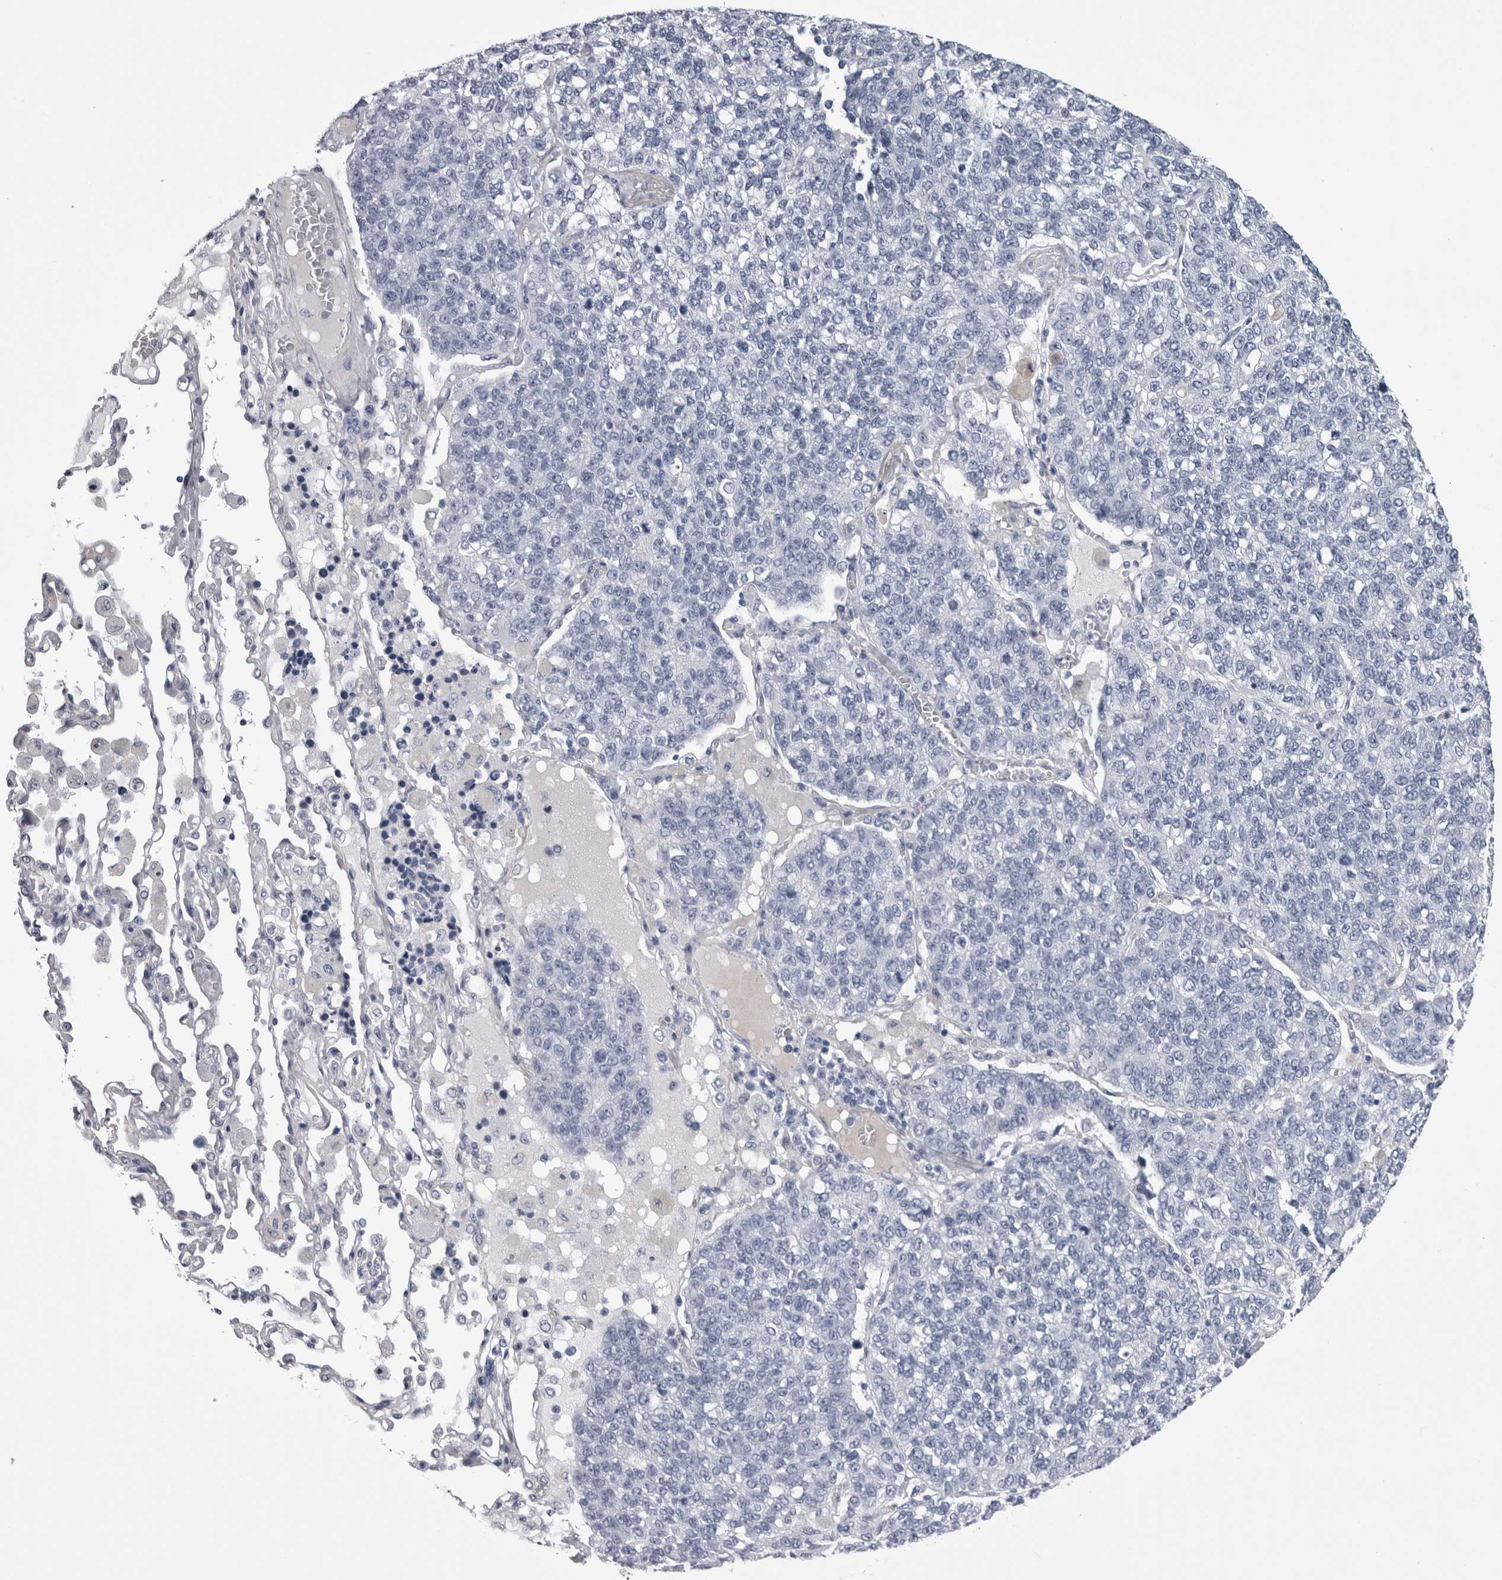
{"staining": {"intensity": "negative", "quantity": "none", "location": "none"}, "tissue": "lung cancer", "cell_type": "Tumor cells", "image_type": "cancer", "snomed": [{"axis": "morphology", "description": "Adenocarcinoma, NOS"}, {"axis": "topography", "description": "Lung"}], "caption": "Tumor cells show no significant protein positivity in lung cancer.", "gene": "AFMID", "patient": {"sex": "male", "age": 49}}